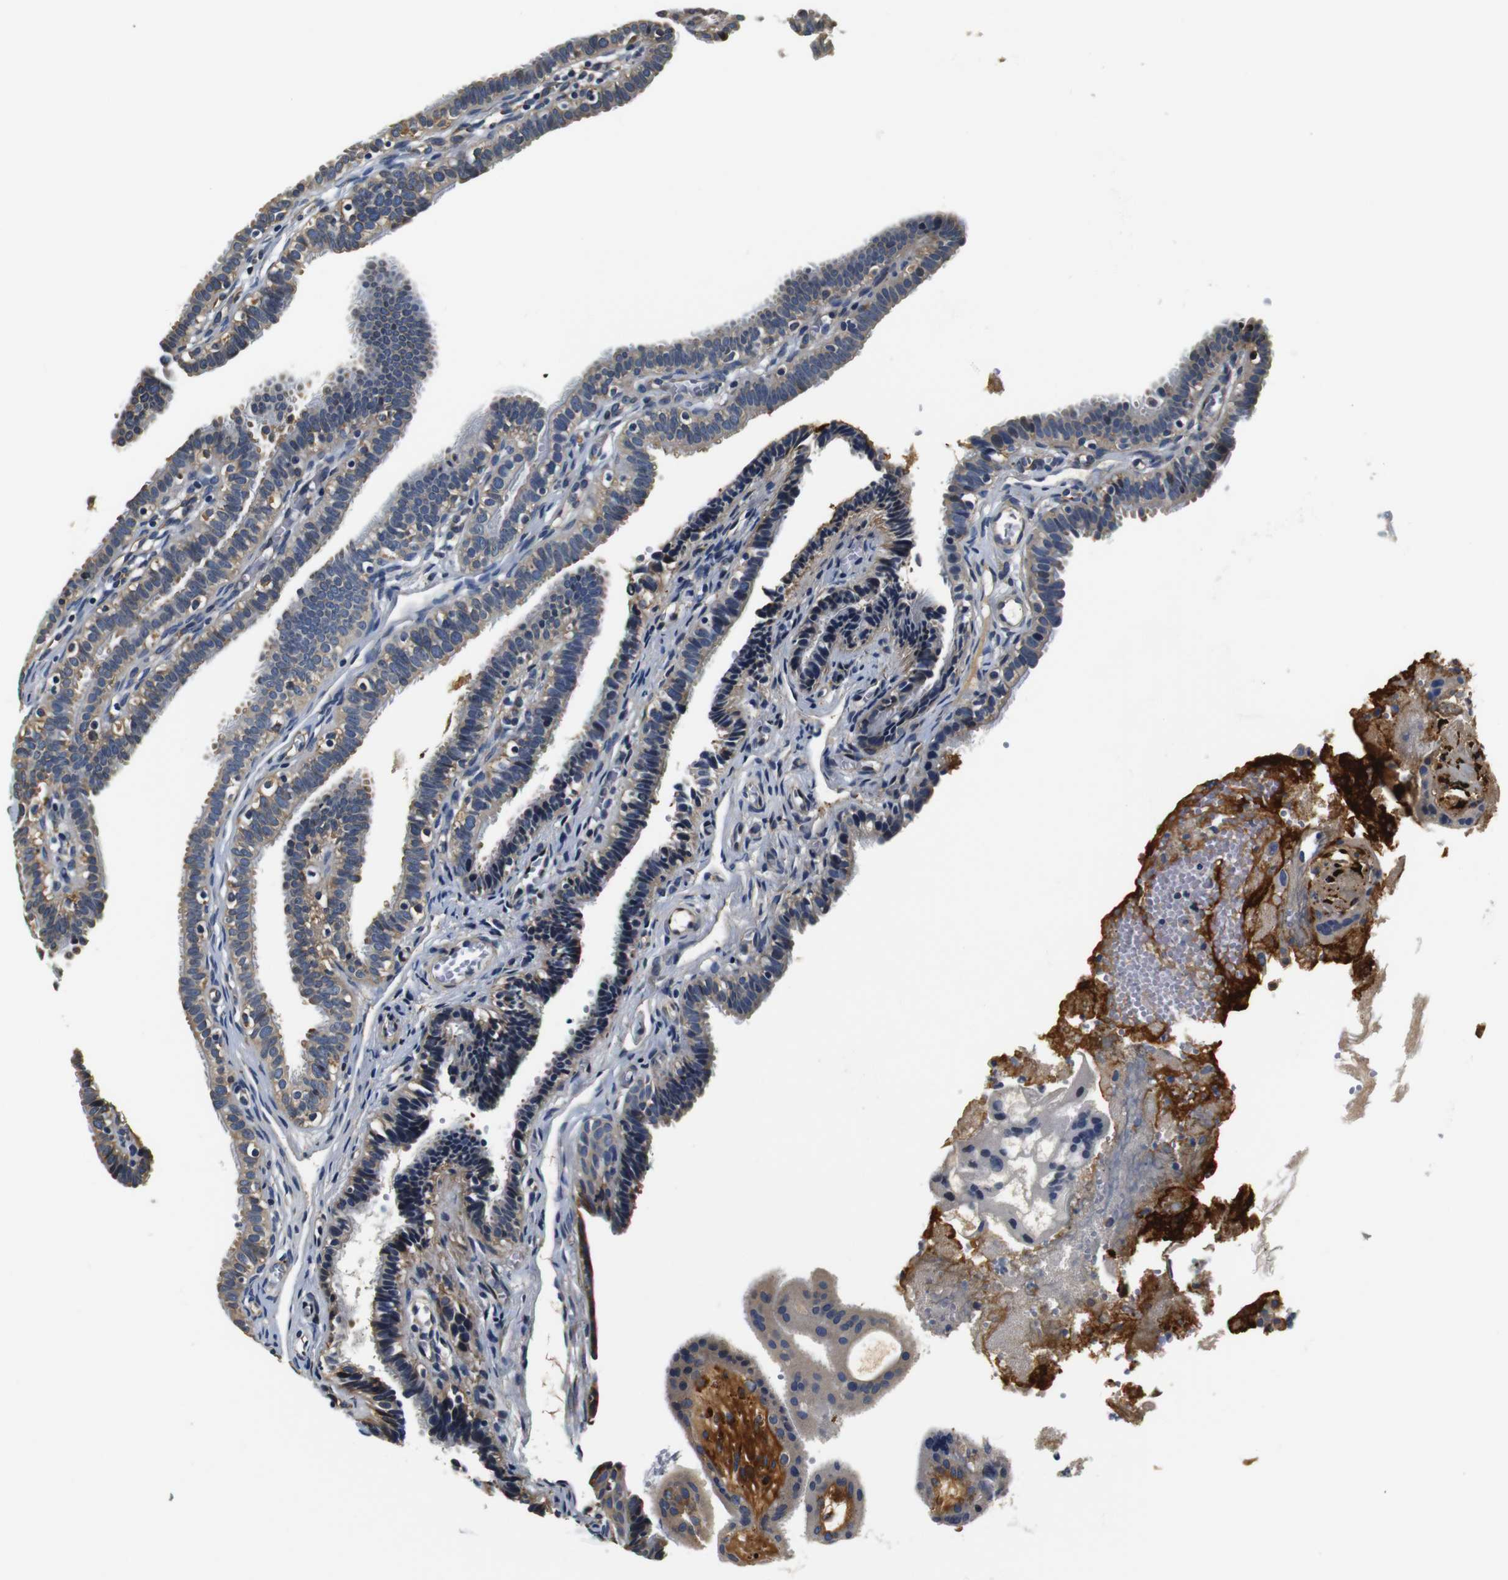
{"staining": {"intensity": "weak", "quantity": "25%-75%", "location": "cytoplasmic/membranous"}, "tissue": "fallopian tube", "cell_type": "Glandular cells", "image_type": "normal", "snomed": [{"axis": "morphology", "description": "Normal tissue, NOS"}, {"axis": "topography", "description": "Fallopian tube"}, {"axis": "topography", "description": "Placenta"}], "caption": "The photomicrograph reveals staining of benign fallopian tube, revealing weak cytoplasmic/membranous protein staining (brown color) within glandular cells.", "gene": "COL1A1", "patient": {"sex": "female", "age": 34}}